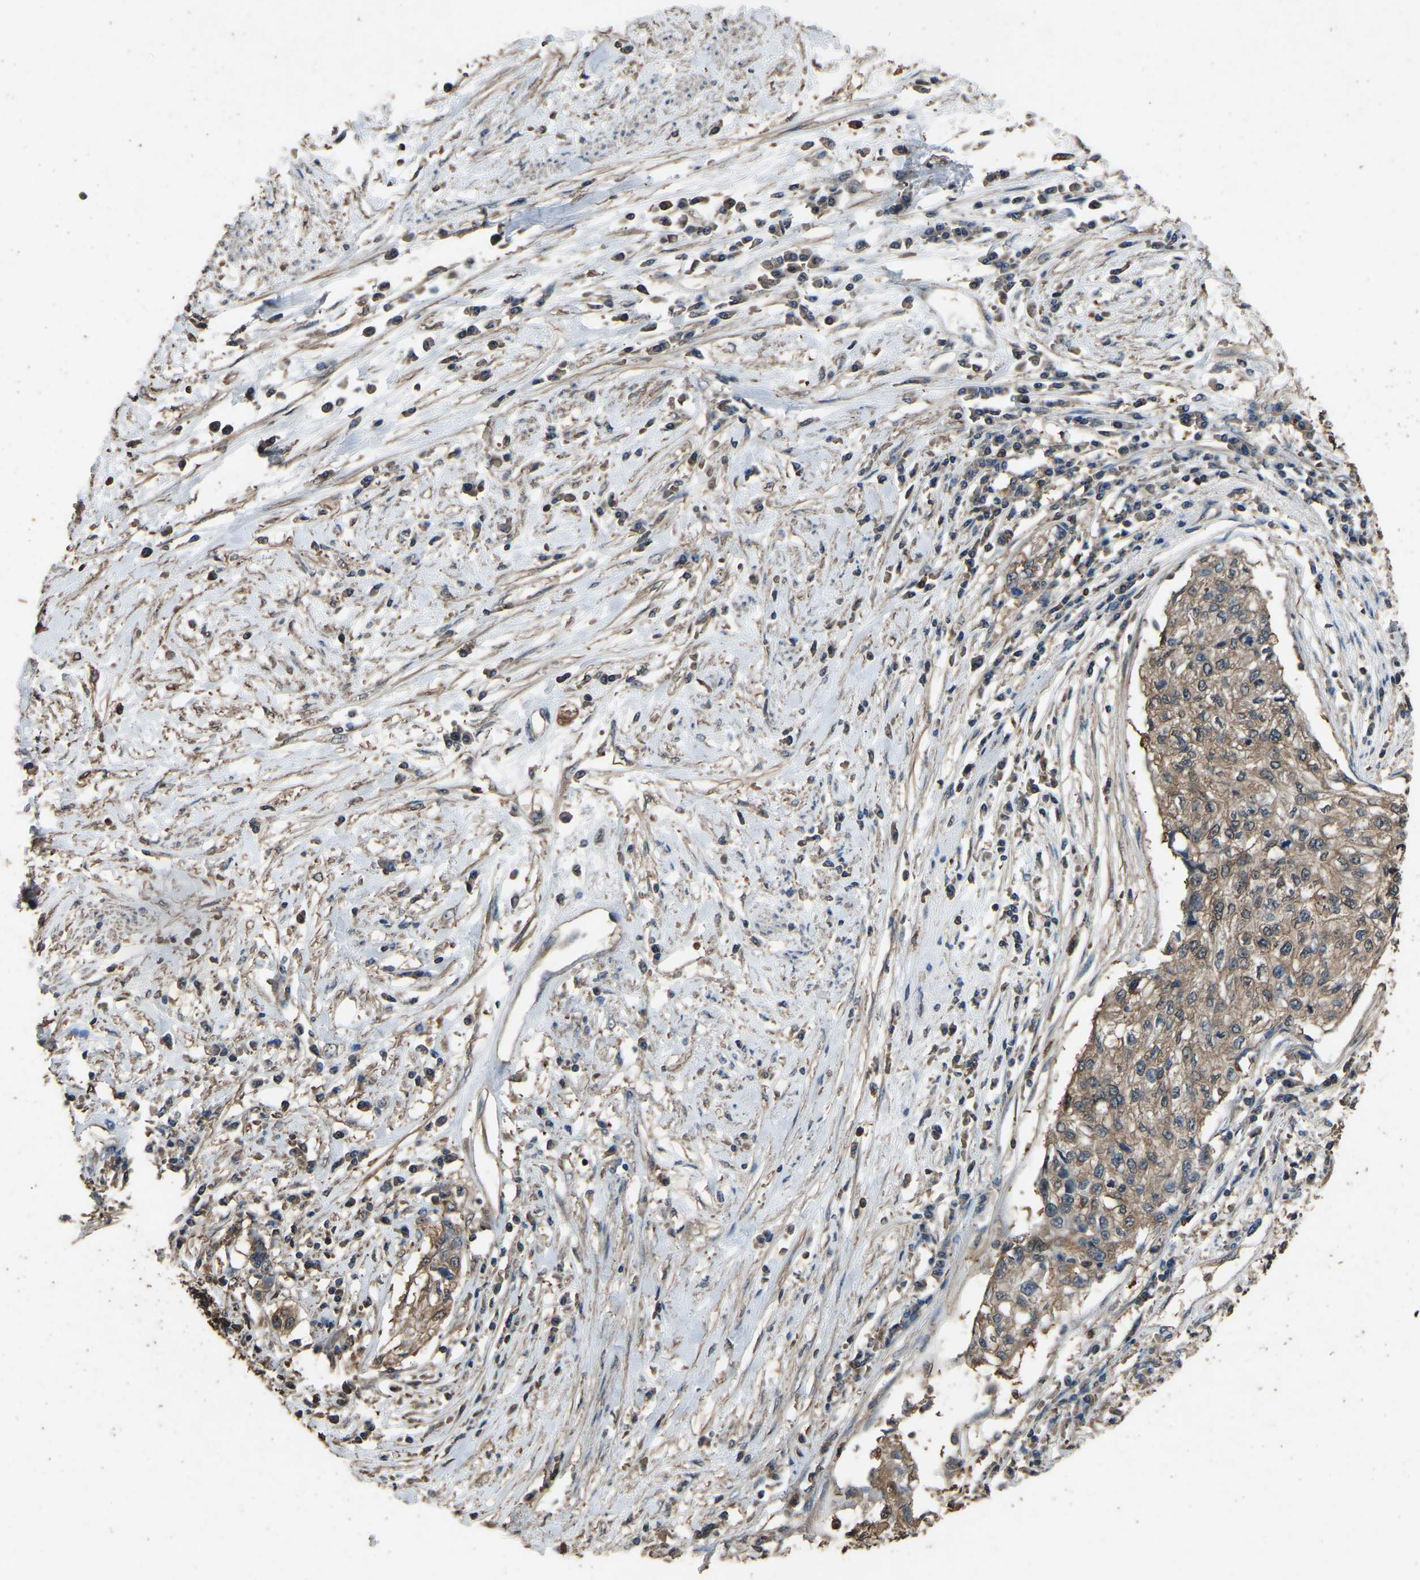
{"staining": {"intensity": "moderate", "quantity": ">75%", "location": "cytoplasmic/membranous"}, "tissue": "cervical cancer", "cell_type": "Tumor cells", "image_type": "cancer", "snomed": [{"axis": "morphology", "description": "Squamous cell carcinoma, NOS"}, {"axis": "topography", "description": "Cervix"}], "caption": "Squamous cell carcinoma (cervical) stained for a protein (brown) shows moderate cytoplasmic/membranous positive positivity in approximately >75% of tumor cells.", "gene": "FHIT", "patient": {"sex": "female", "age": 57}}